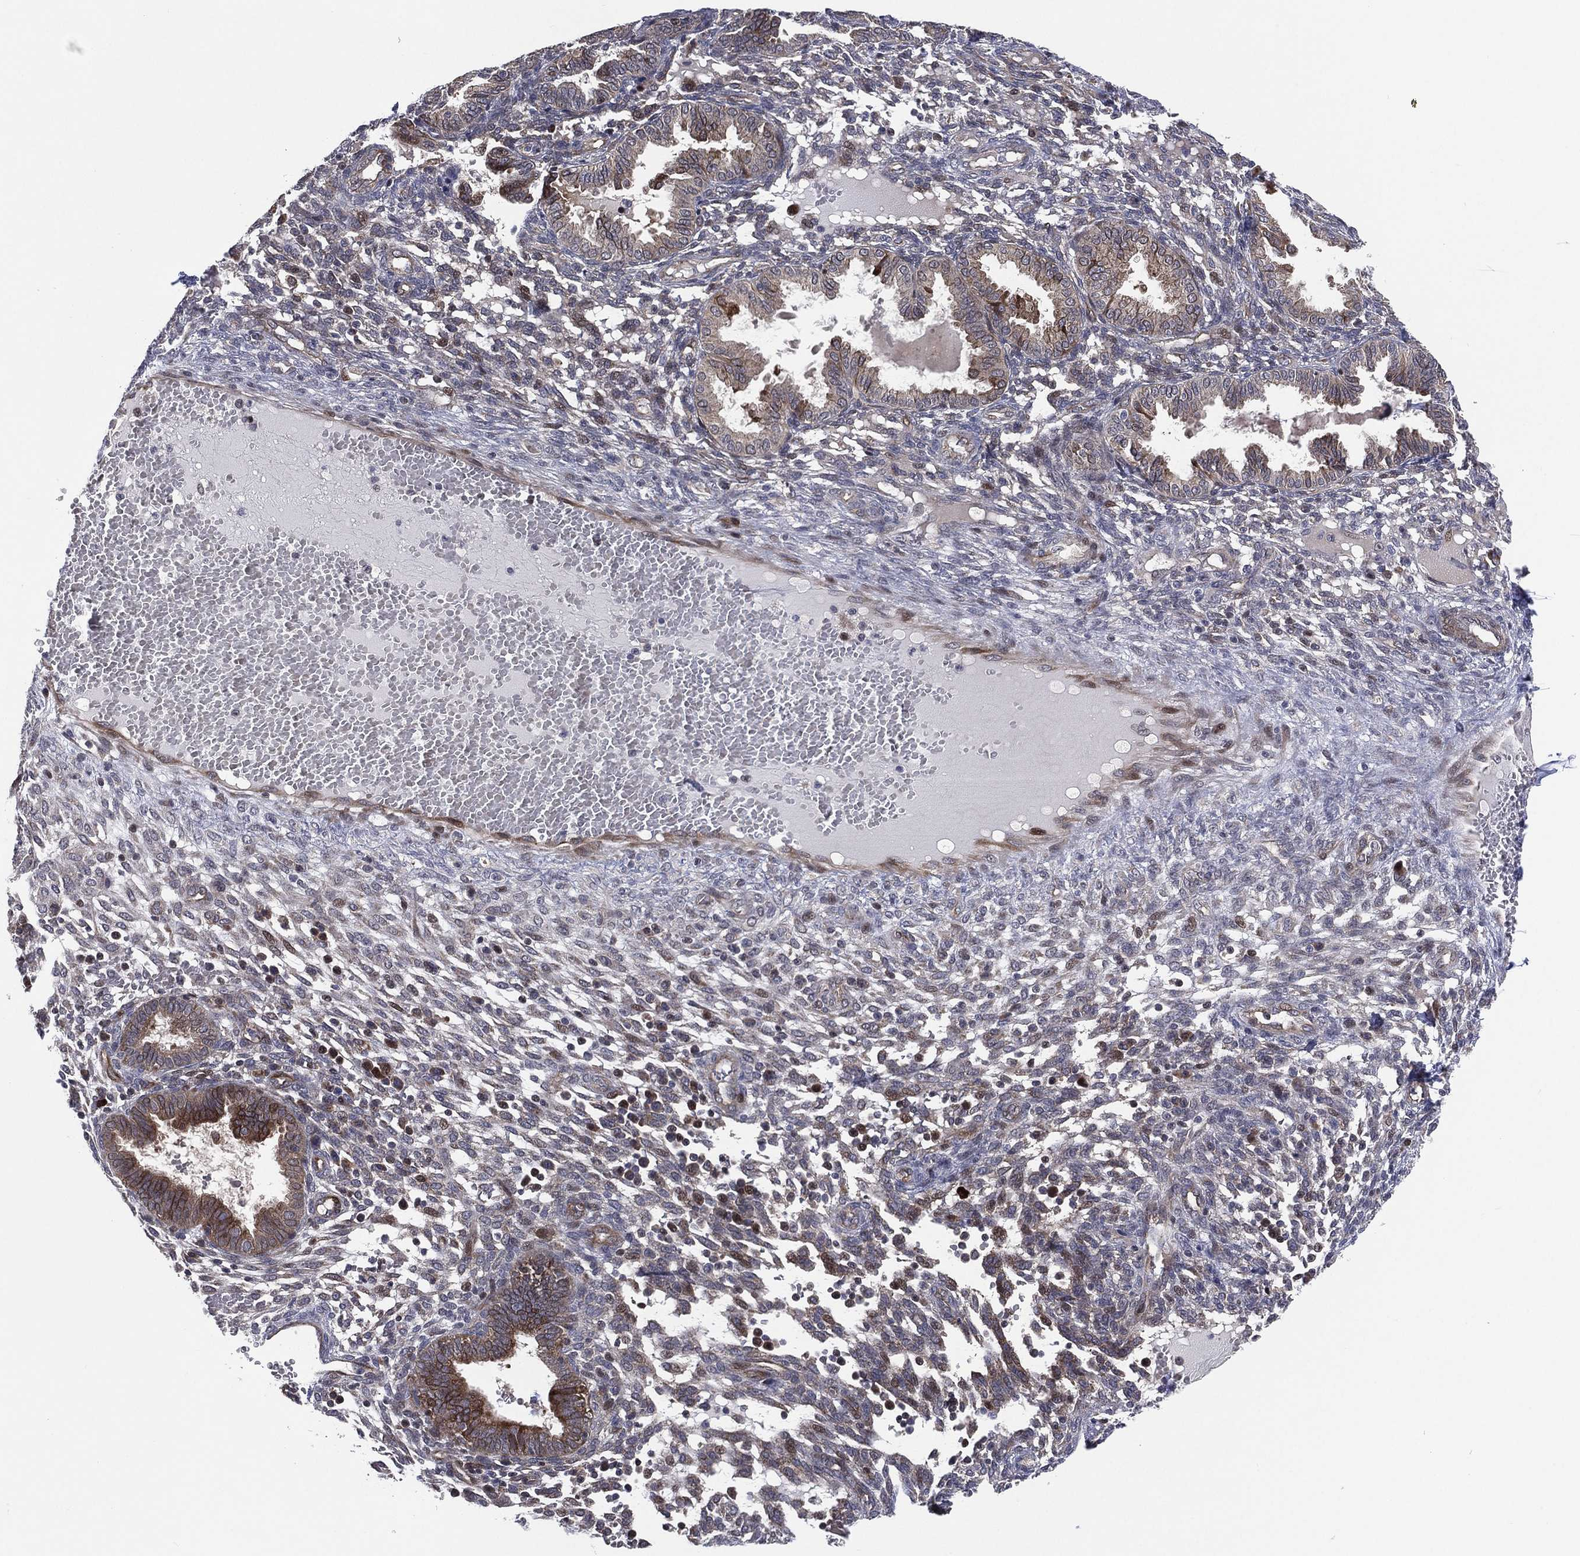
{"staining": {"intensity": "negative", "quantity": "none", "location": "none"}, "tissue": "endometrium", "cell_type": "Cells in endometrial stroma", "image_type": "normal", "snomed": [{"axis": "morphology", "description": "Normal tissue, NOS"}, {"axis": "topography", "description": "Endometrium"}], "caption": "This is an immunohistochemistry (IHC) photomicrograph of unremarkable human endometrium. There is no positivity in cells in endometrial stroma.", "gene": "UTP14A", "patient": {"sex": "female", "age": 42}}